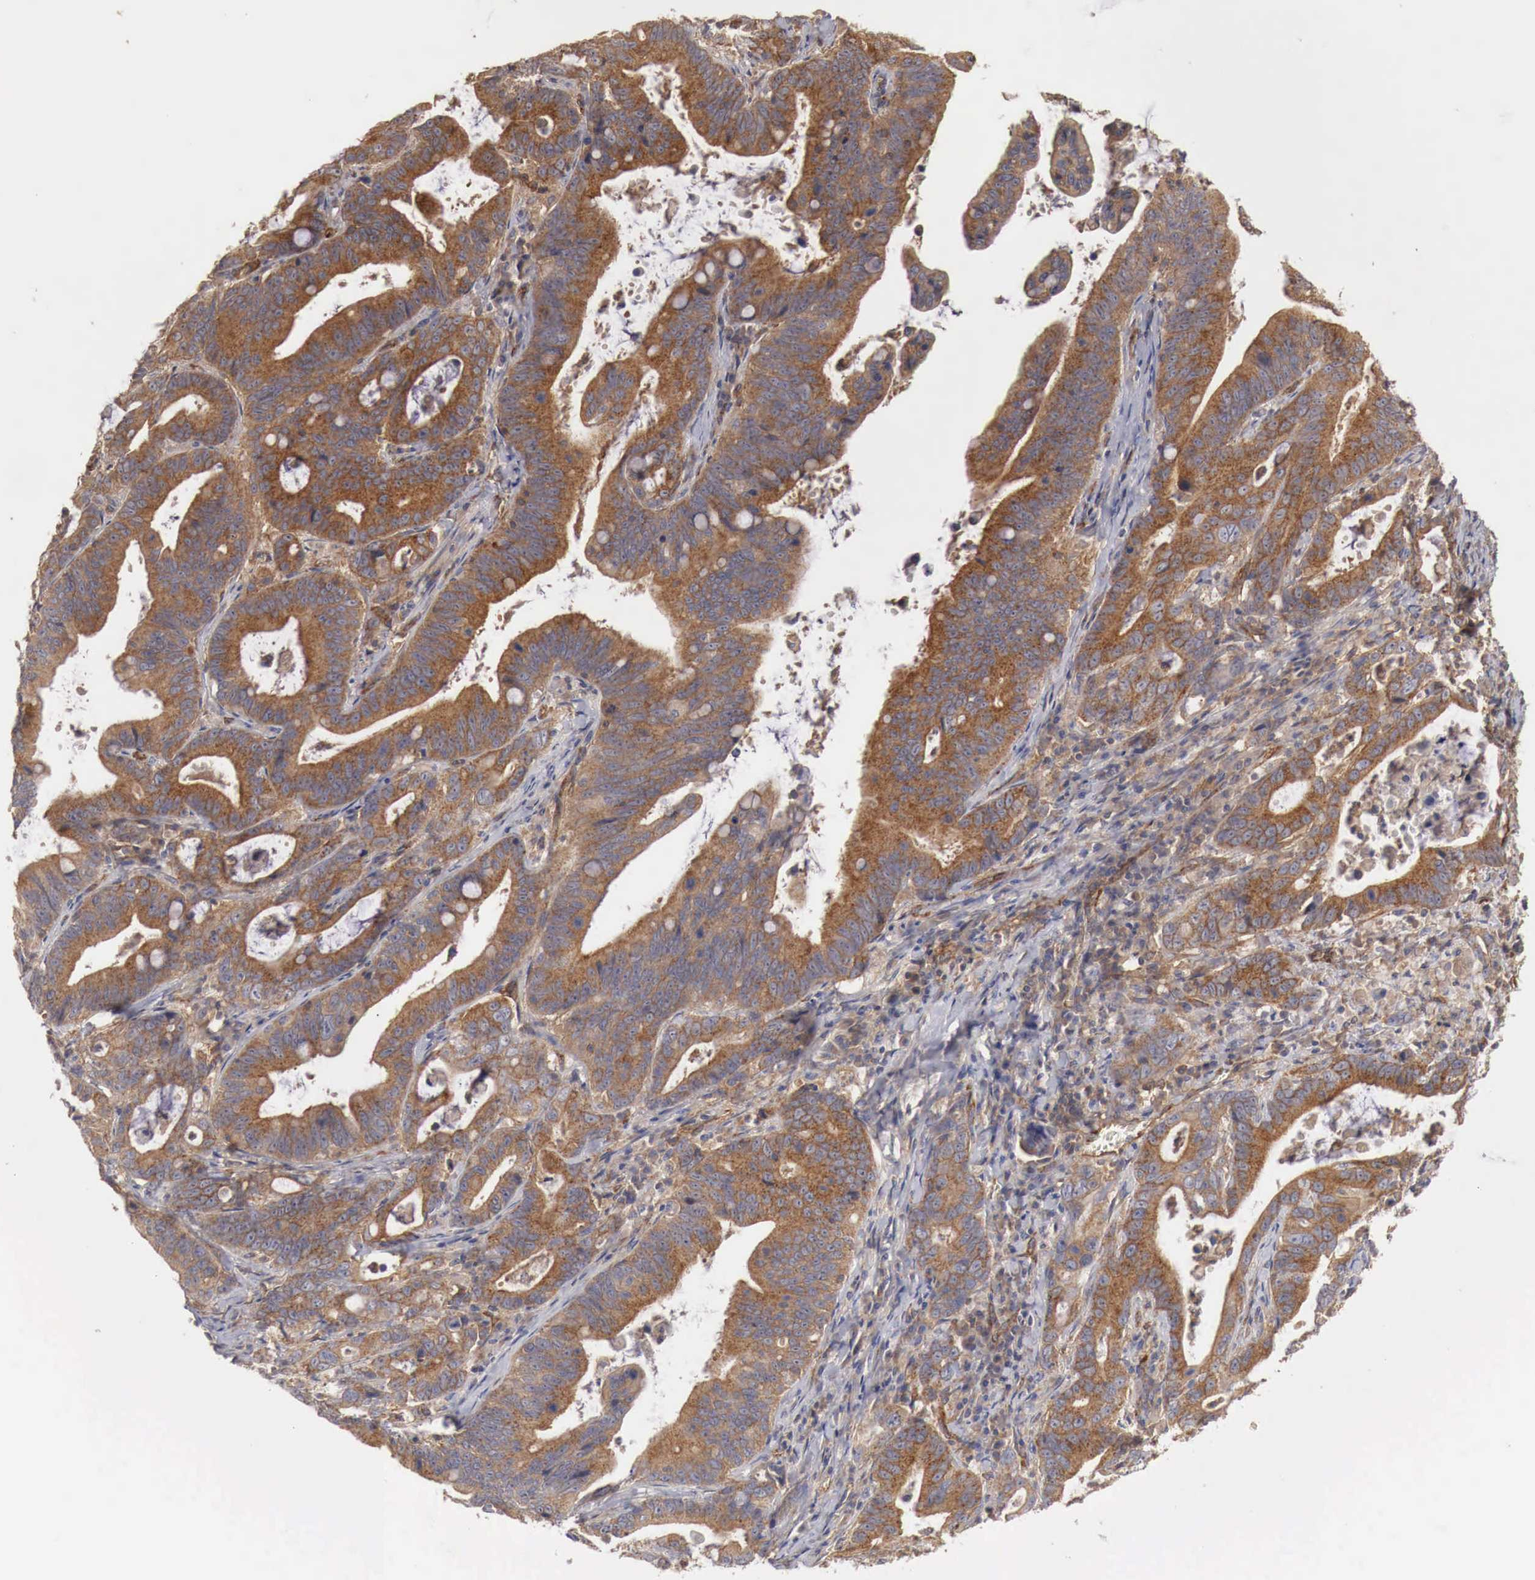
{"staining": {"intensity": "moderate", "quantity": ">75%", "location": "cytoplasmic/membranous"}, "tissue": "stomach cancer", "cell_type": "Tumor cells", "image_type": "cancer", "snomed": [{"axis": "morphology", "description": "Adenocarcinoma, NOS"}, {"axis": "topography", "description": "Stomach, upper"}], "caption": "Moderate cytoplasmic/membranous protein staining is present in approximately >75% of tumor cells in stomach cancer.", "gene": "ARMCX4", "patient": {"sex": "male", "age": 63}}